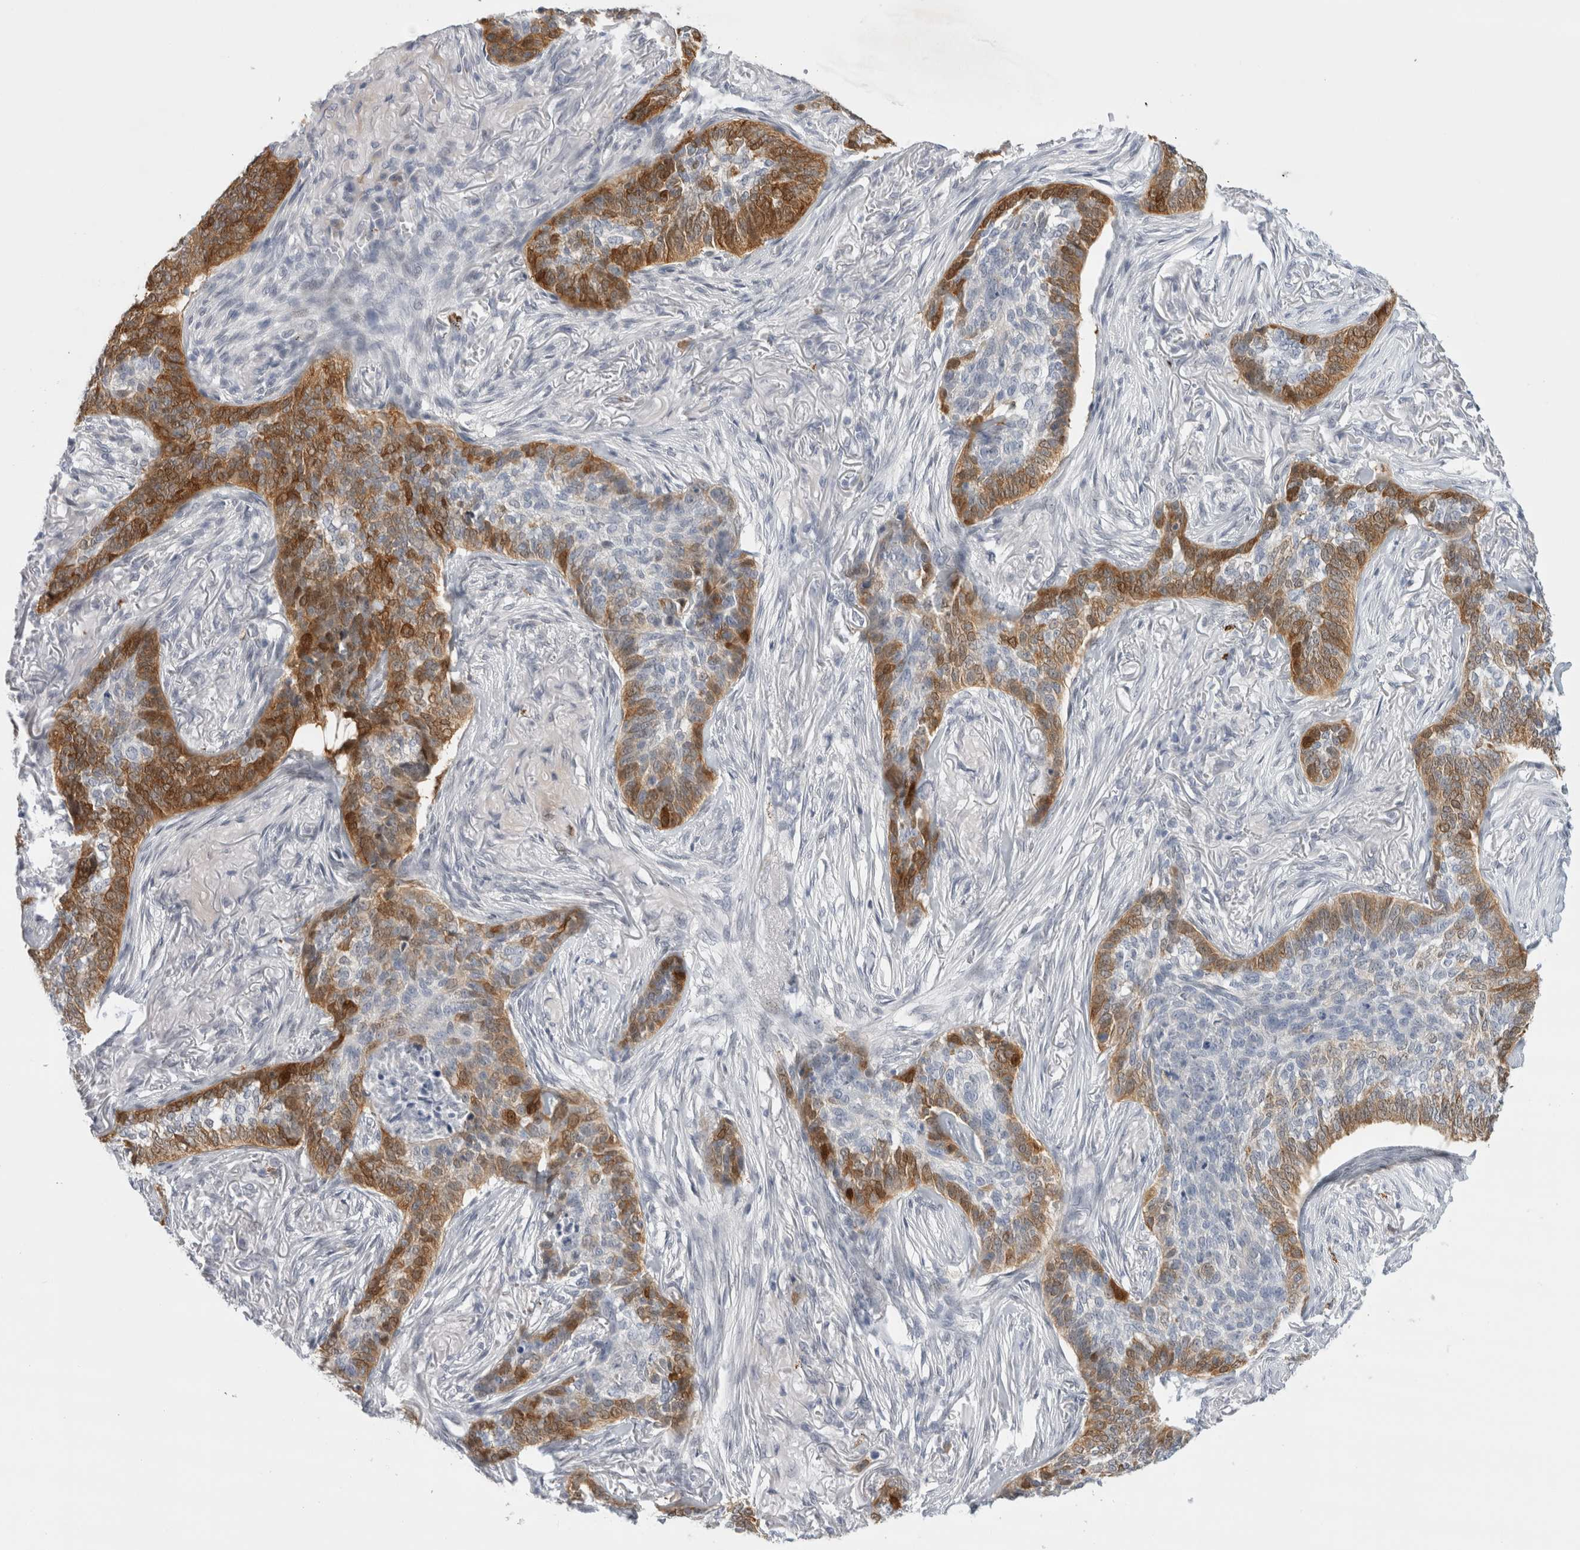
{"staining": {"intensity": "moderate", "quantity": "25%-75%", "location": "cytoplasmic/membranous"}, "tissue": "skin cancer", "cell_type": "Tumor cells", "image_type": "cancer", "snomed": [{"axis": "morphology", "description": "Basal cell carcinoma"}, {"axis": "topography", "description": "Skin"}], "caption": "Approximately 25%-75% of tumor cells in skin basal cell carcinoma exhibit moderate cytoplasmic/membranous protein staining as visualized by brown immunohistochemical staining.", "gene": "SLC22A12", "patient": {"sex": "male", "age": 85}}